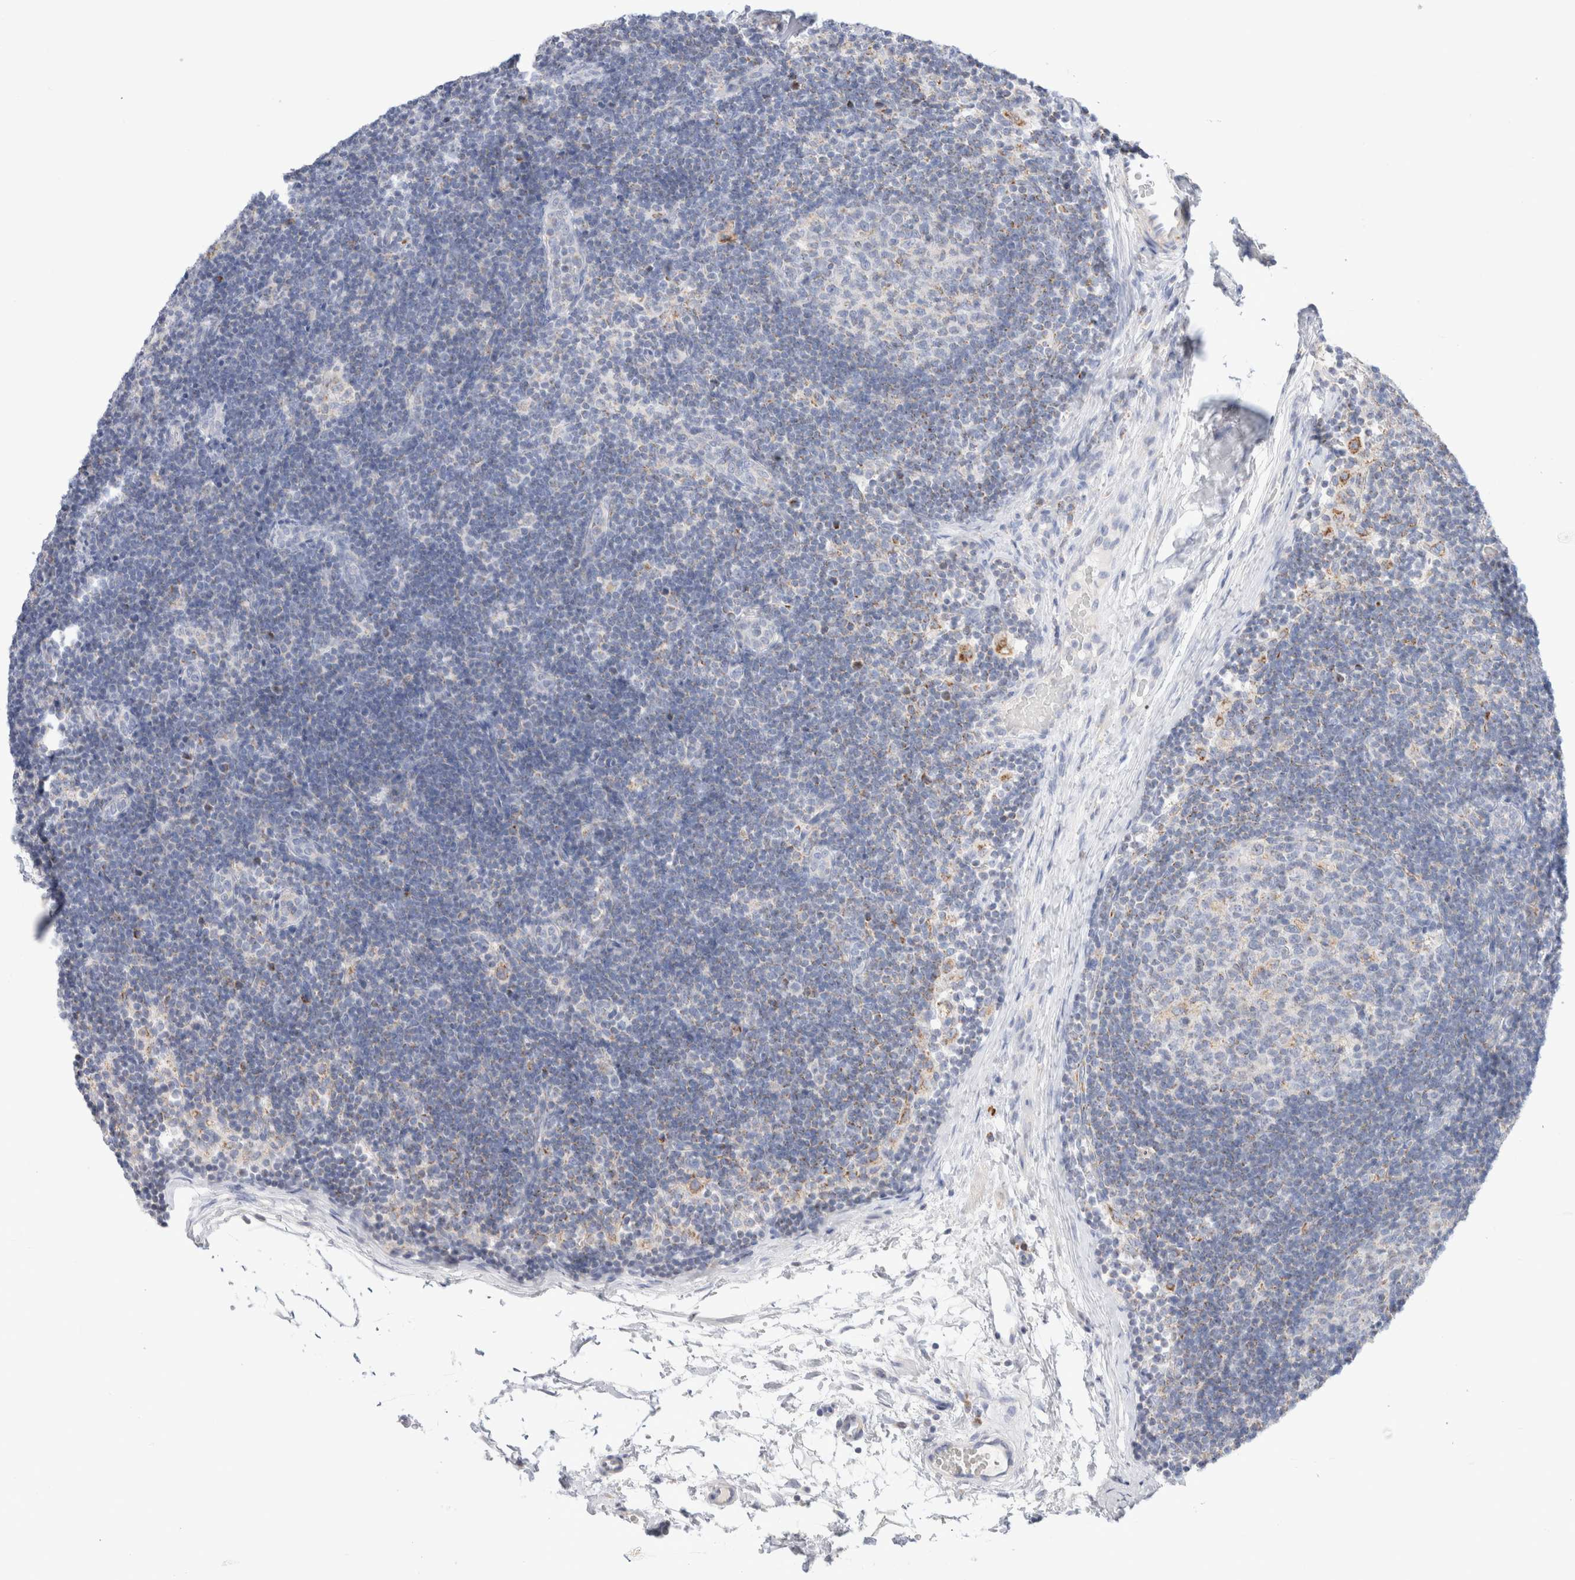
{"staining": {"intensity": "weak", "quantity": "<25%", "location": "cytoplasmic/membranous"}, "tissue": "lymph node", "cell_type": "Germinal center cells", "image_type": "normal", "snomed": [{"axis": "morphology", "description": "Normal tissue, NOS"}, {"axis": "topography", "description": "Lymph node"}], "caption": "IHC of unremarkable lymph node exhibits no staining in germinal center cells.", "gene": "ATP6V1C1", "patient": {"sex": "female", "age": 22}}